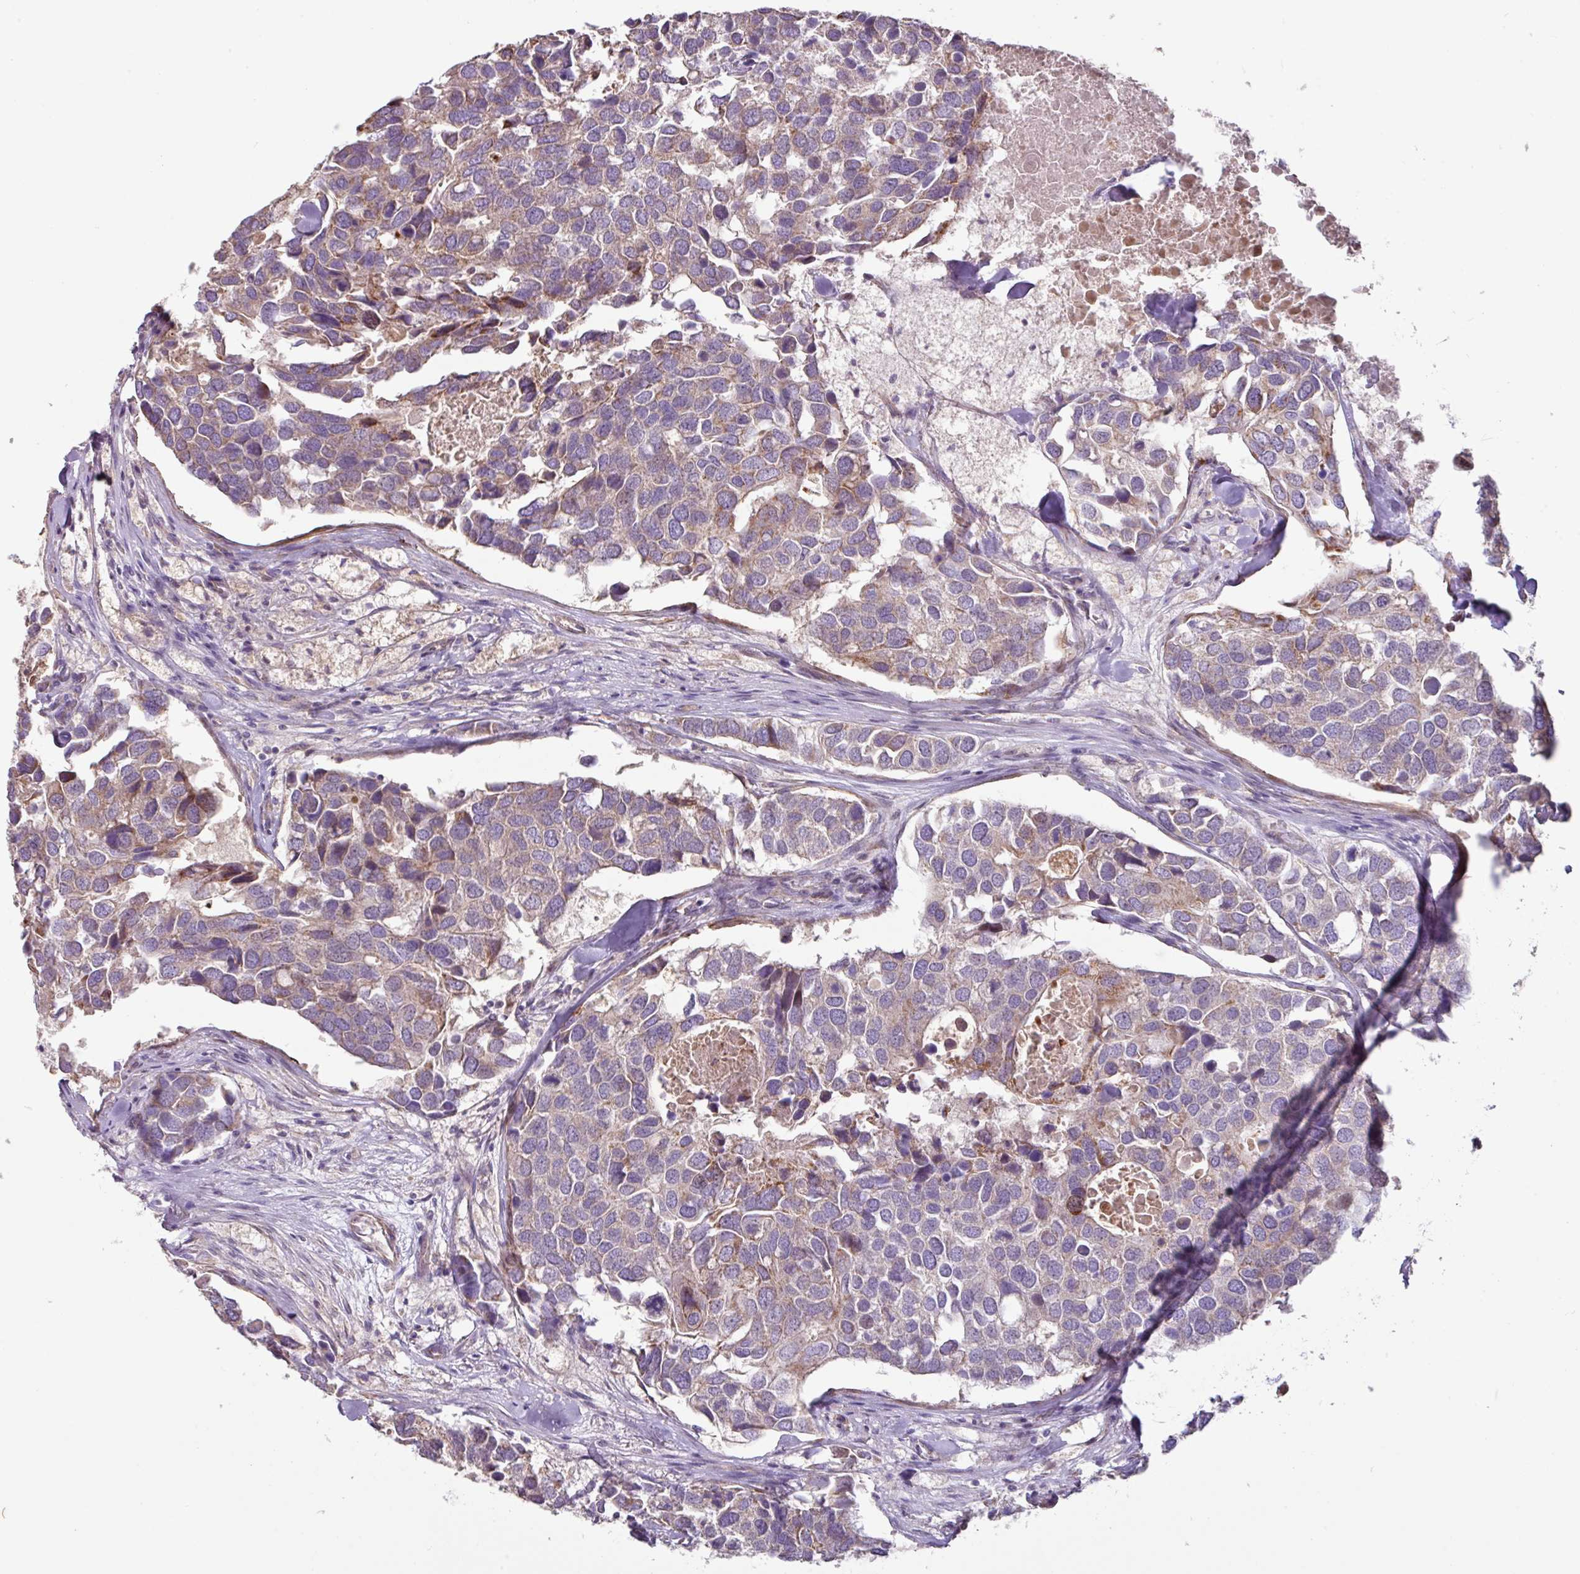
{"staining": {"intensity": "weak", "quantity": "25%-75%", "location": "cytoplasmic/membranous"}, "tissue": "breast cancer", "cell_type": "Tumor cells", "image_type": "cancer", "snomed": [{"axis": "morphology", "description": "Duct carcinoma"}, {"axis": "topography", "description": "Breast"}], "caption": "Breast cancer (infiltrating ductal carcinoma) stained with DAB (3,3'-diaminobenzidine) IHC exhibits low levels of weak cytoplasmic/membranous positivity in about 25%-75% of tumor cells. (Stains: DAB in brown, nuclei in blue, Microscopy: brightfield microscopy at high magnification).", "gene": "MRRF", "patient": {"sex": "female", "age": 83}}